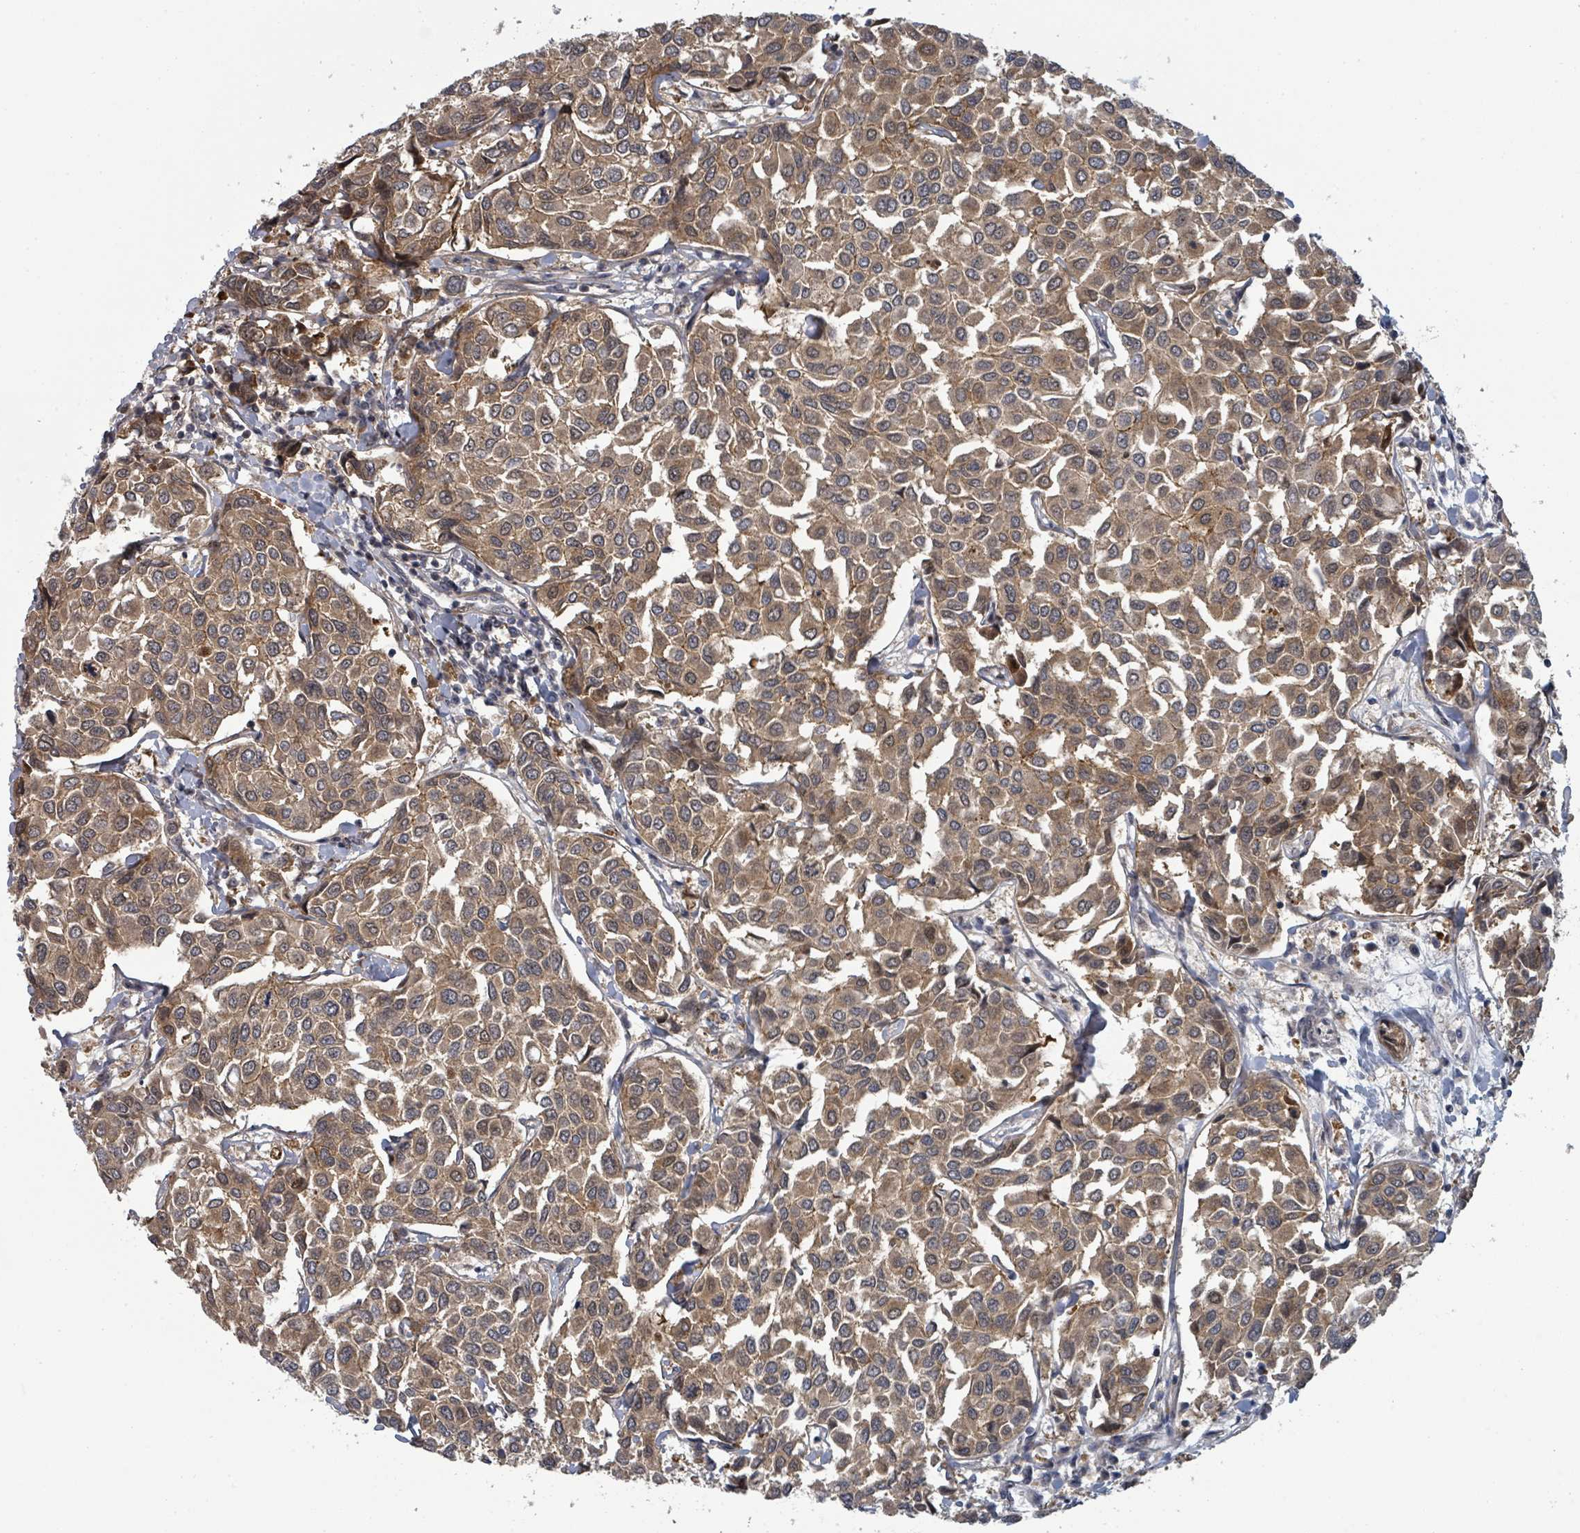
{"staining": {"intensity": "moderate", "quantity": ">75%", "location": "cytoplasmic/membranous"}, "tissue": "breast cancer", "cell_type": "Tumor cells", "image_type": "cancer", "snomed": [{"axis": "morphology", "description": "Duct carcinoma"}, {"axis": "topography", "description": "Breast"}], "caption": "High-magnification brightfield microscopy of breast cancer (intraductal carcinoma) stained with DAB (brown) and counterstained with hematoxylin (blue). tumor cells exhibit moderate cytoplasmic/membranous positivity is identified in about>75% of cells. (DAB = brown stain, brightfield microscopy at high magnification).", "gene": "GTF3C1", "patient": {"sex": "female", "age": 55}}